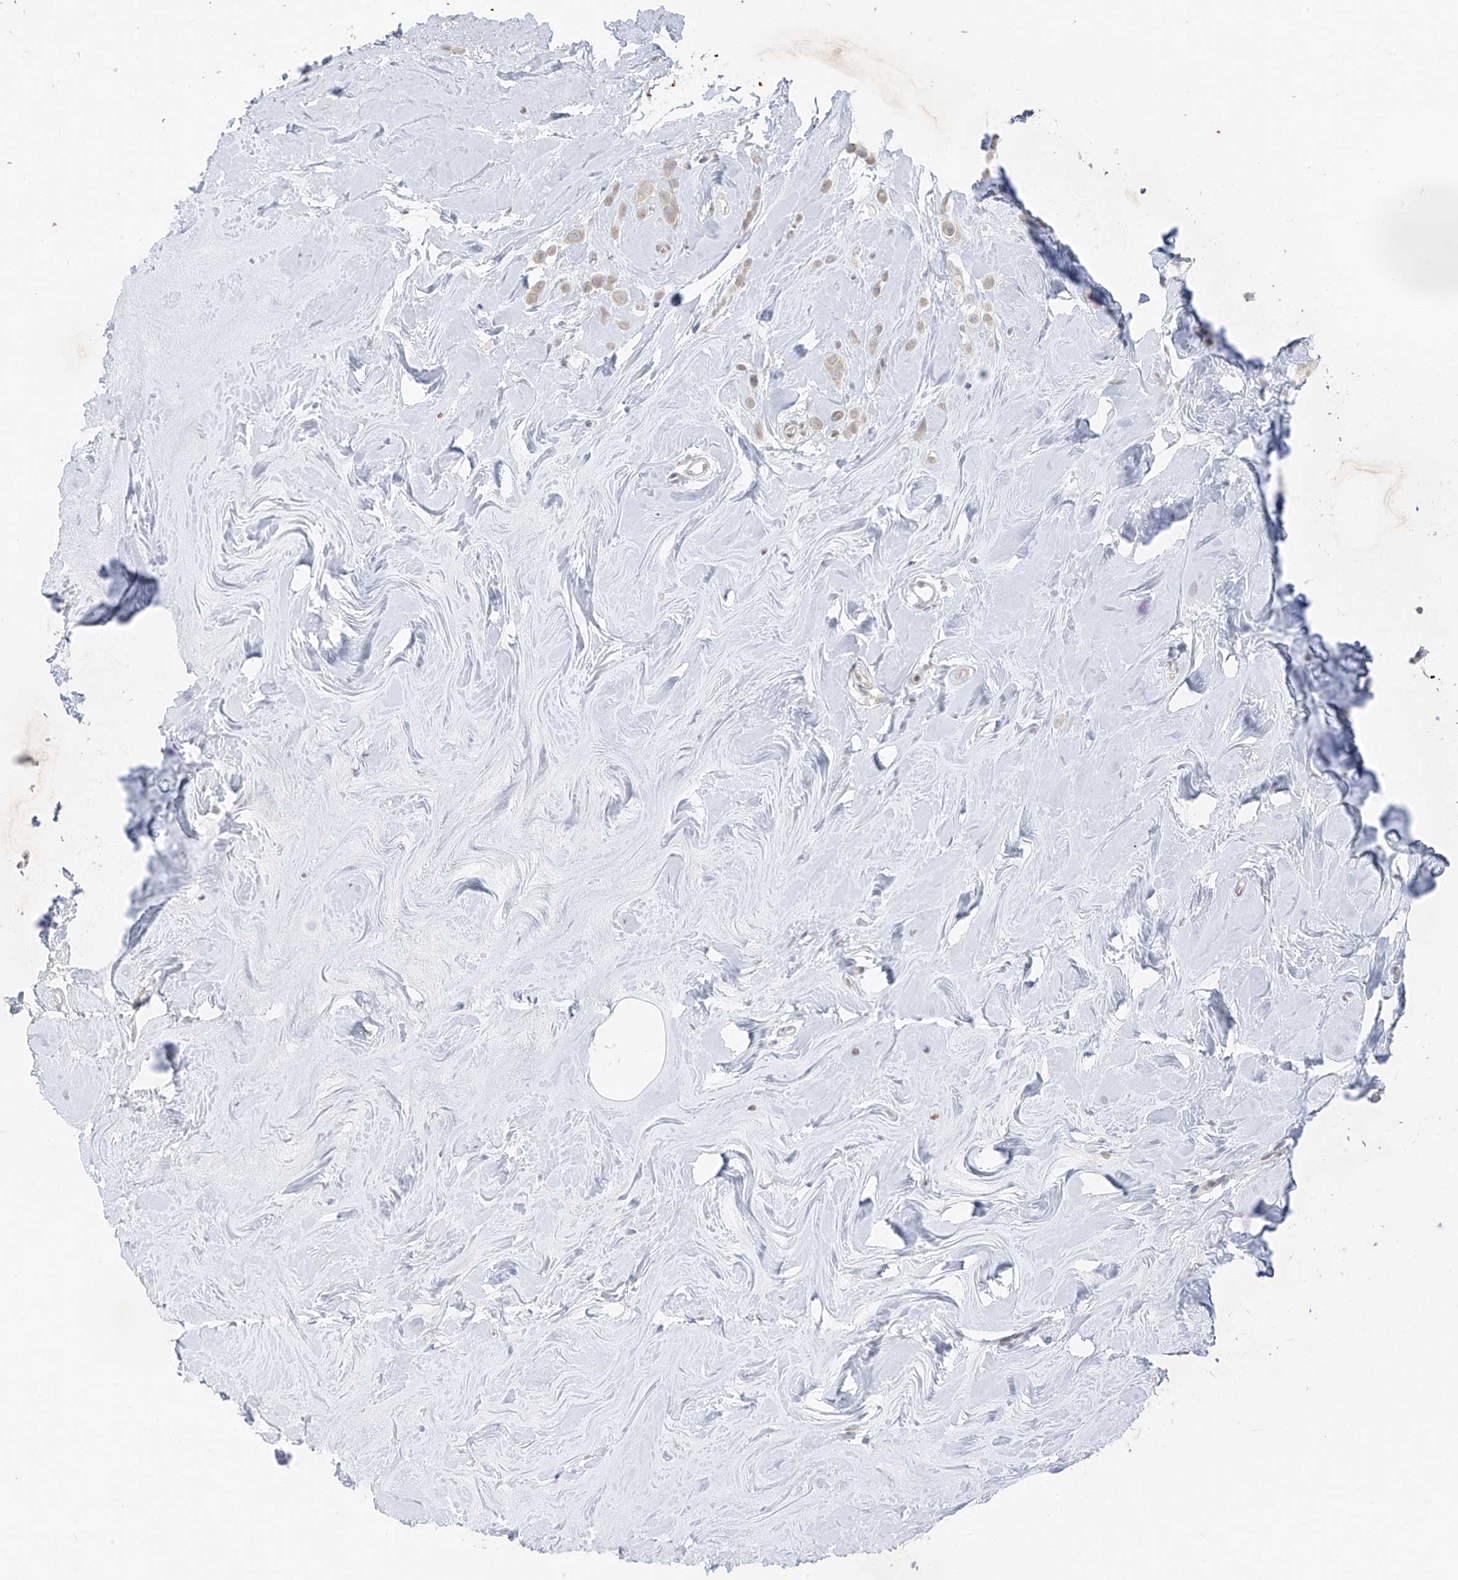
{"staining": {"intensity": "weak", "quantity": "<25%", "location": "cytoplasmic/membranous"}, "tissue": "breast cancer", "cell_type": "Tumor cells", "image_type": "cancer", "snomed": [{"axis": "morphology", "description": "Lobular carcinoma"}, {"axis": "topography", "description": "Breast"}], "caption": "High power microscopy micrograph of an immunohistochemistry (IHC) photomicrograph of lobular carcinoma (breast), revealing no significant positivity in tumor cells.", "gene": "OSBPL7", "patient": {"sex": "female", "age": 47}}